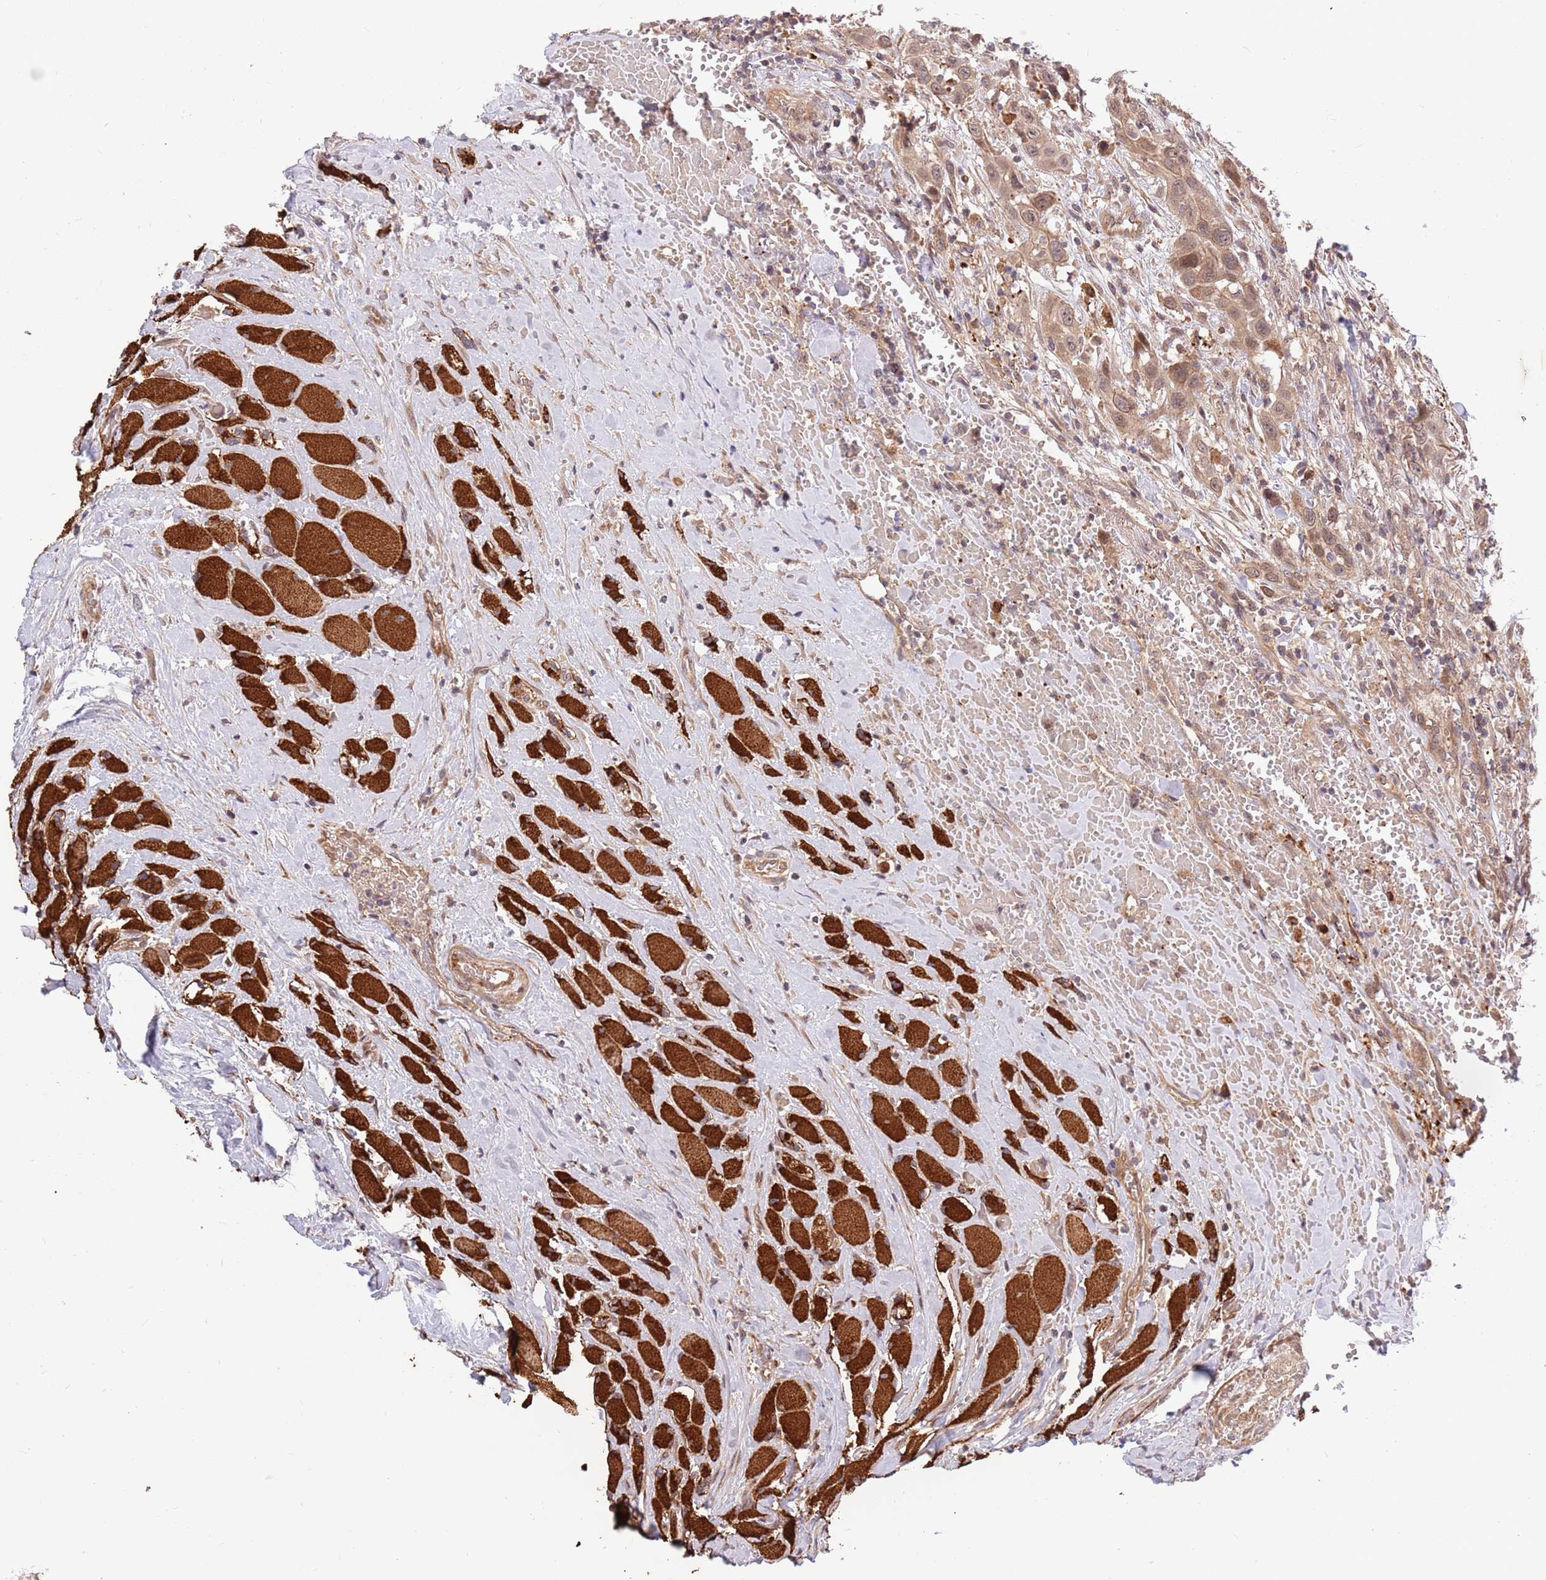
{"staining": {"intensity": "weak", "quantity": ">75%", "location": "cytoplasmic/membranous,nuclear"}, "tissue": "head and neck cancer", "cell_type": "Tumor cells", "image_type": "cancer", "snomed": [{"axis": "morphology", "description": "Squamous cell carcinoma, NOS"}, {"axis": "topography", "description": "Head-Neck"}], "caption": "Human squamous cell carcinoma (head and neck) stained for a protein (brown) demonstrates weak cytoplasmic/membranous and nuclear positive positivity in about >75% of tumor cells.", "gene": "HAUS3", "patient": {"sex": "male", "age": 81}}